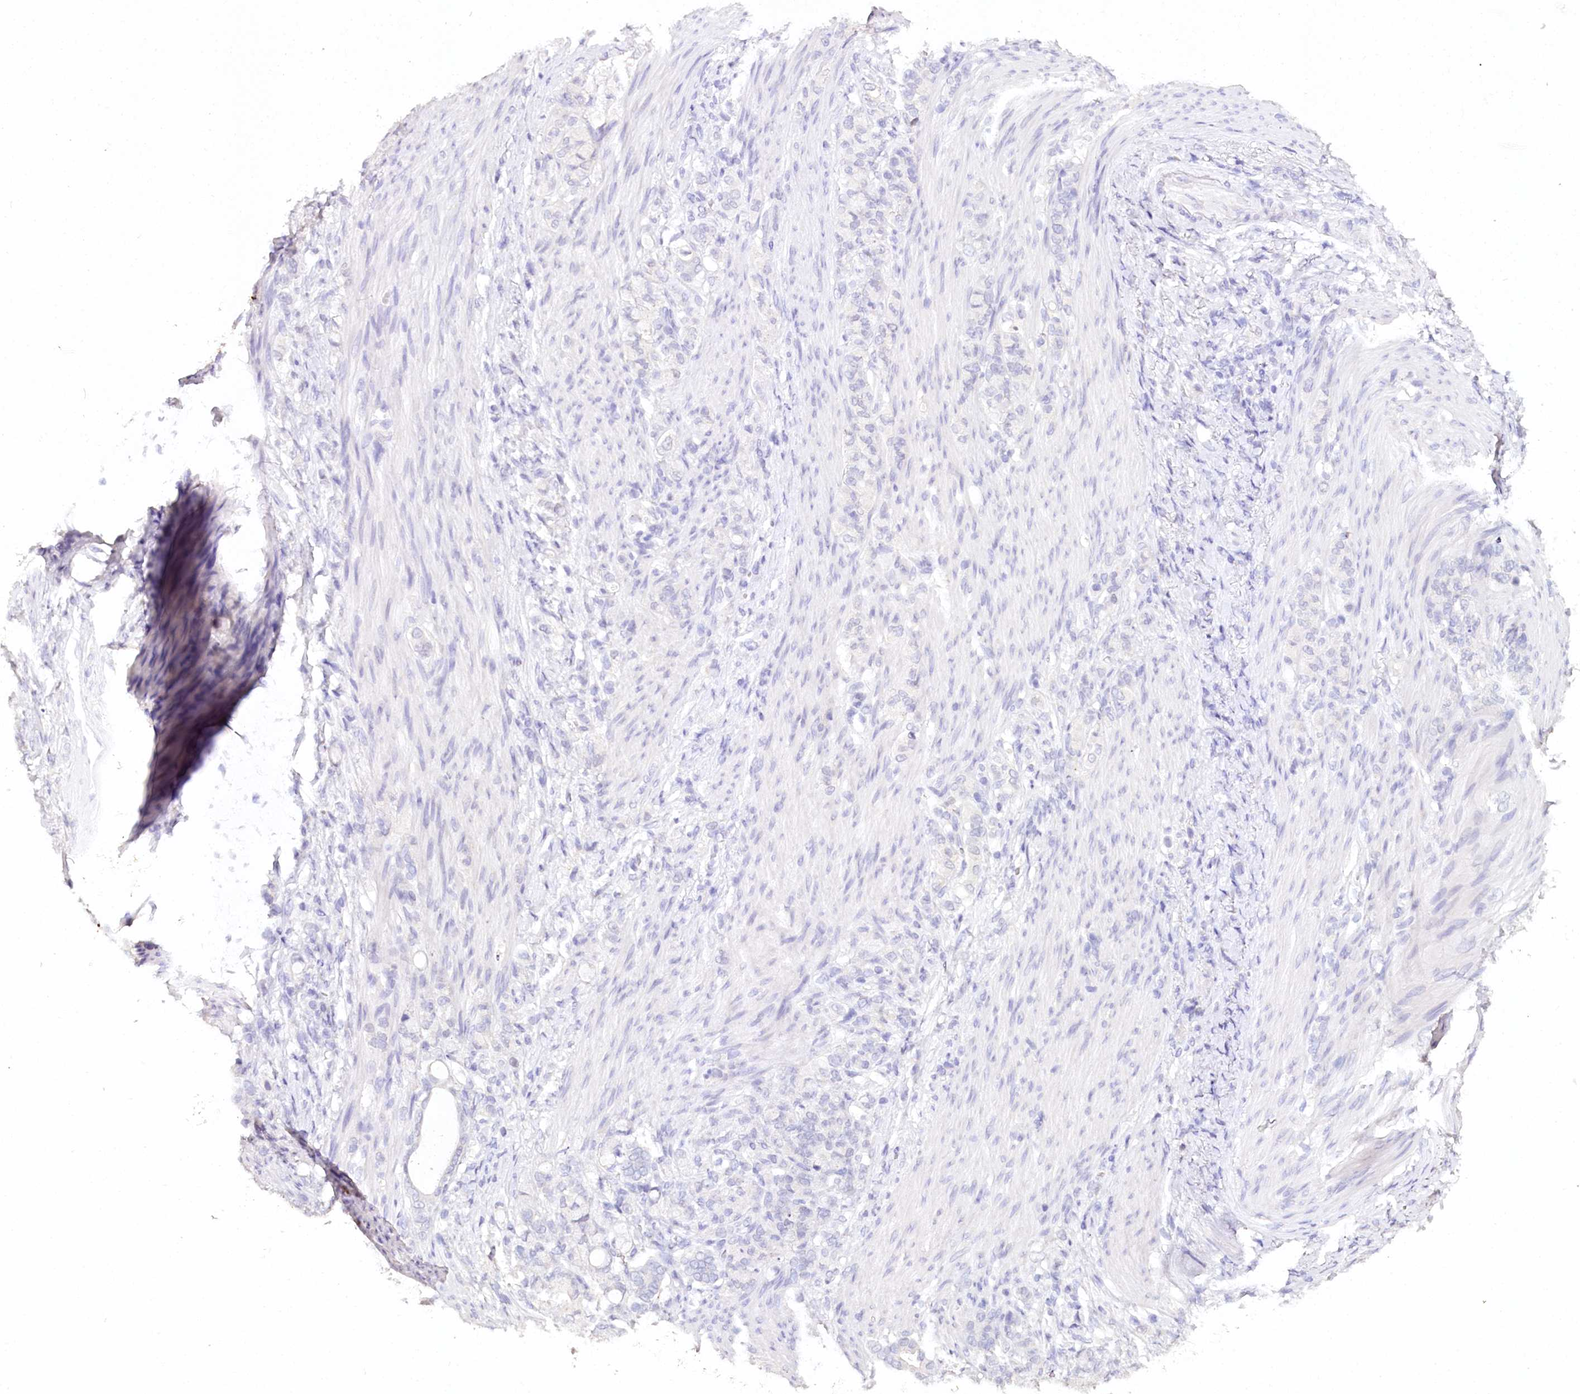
{"staining": {"intensity": "negative", "quantity": "none", "location": "none"}, "tissue": "stomach cancer", "cell_type": "Tumor cells", "image_type": "cancer", "snomed": [{"axis": "morphology", "description": "Adenocarcinoma, NOS"}, {"axis": "topography", "description": "Stomach"}], "caption": "High magnification brightfield microscopy of stomach cancer (adenocarcinoma) stained with DAB (brown) and counterstained with hematoxylin (blue): tumor cells show no significant positivity. The staining was performed using DAB to visualize the protein expression in brown, while the nuclei were stained in blue with hematoxylin (Magnification: 20x).", "gene": "TP53", "patient": {"sex": "female", "age": 79}}